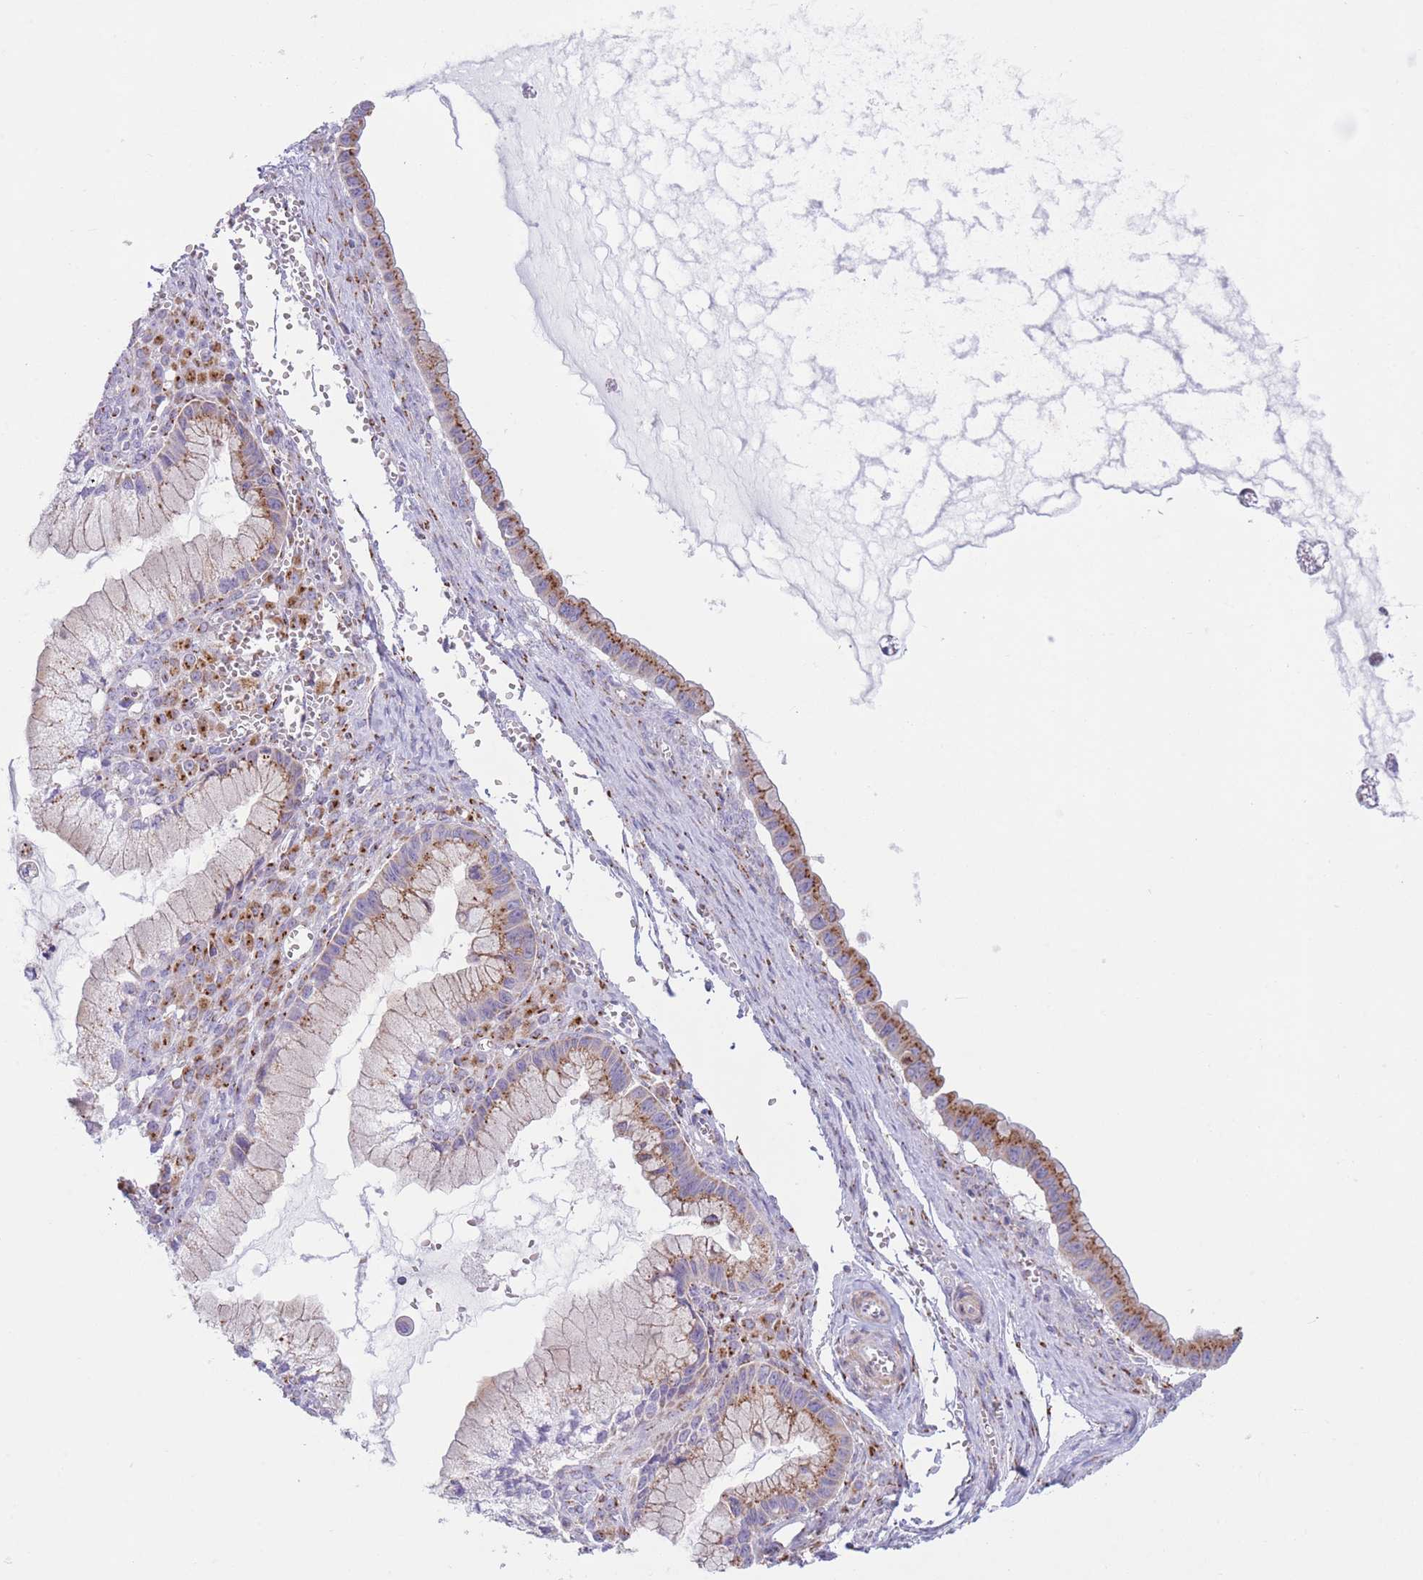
{"staining": {"intensity": "moderate", "quantity": ">75%", "location": "cytoplasmic/membranous"}, "tissue": "ovarian cancer", "cell_type": "Tumor cells", "image_type": "cancer", "snomed": [{"axis": "morphology", "description": "Cystadenocarcinoma, mucinous, NOS"}, {"axis": "topography", "description": "Ovary"}], "caption": "Human ovarian mucinous cystadenocarcinoma stained with a brown dye demonstrates moderate cytoplasmic/membranous positive expression in about >75% of tumor cells.", "gene": "MPND", "patient": {"sex": "female", "age": 59}}